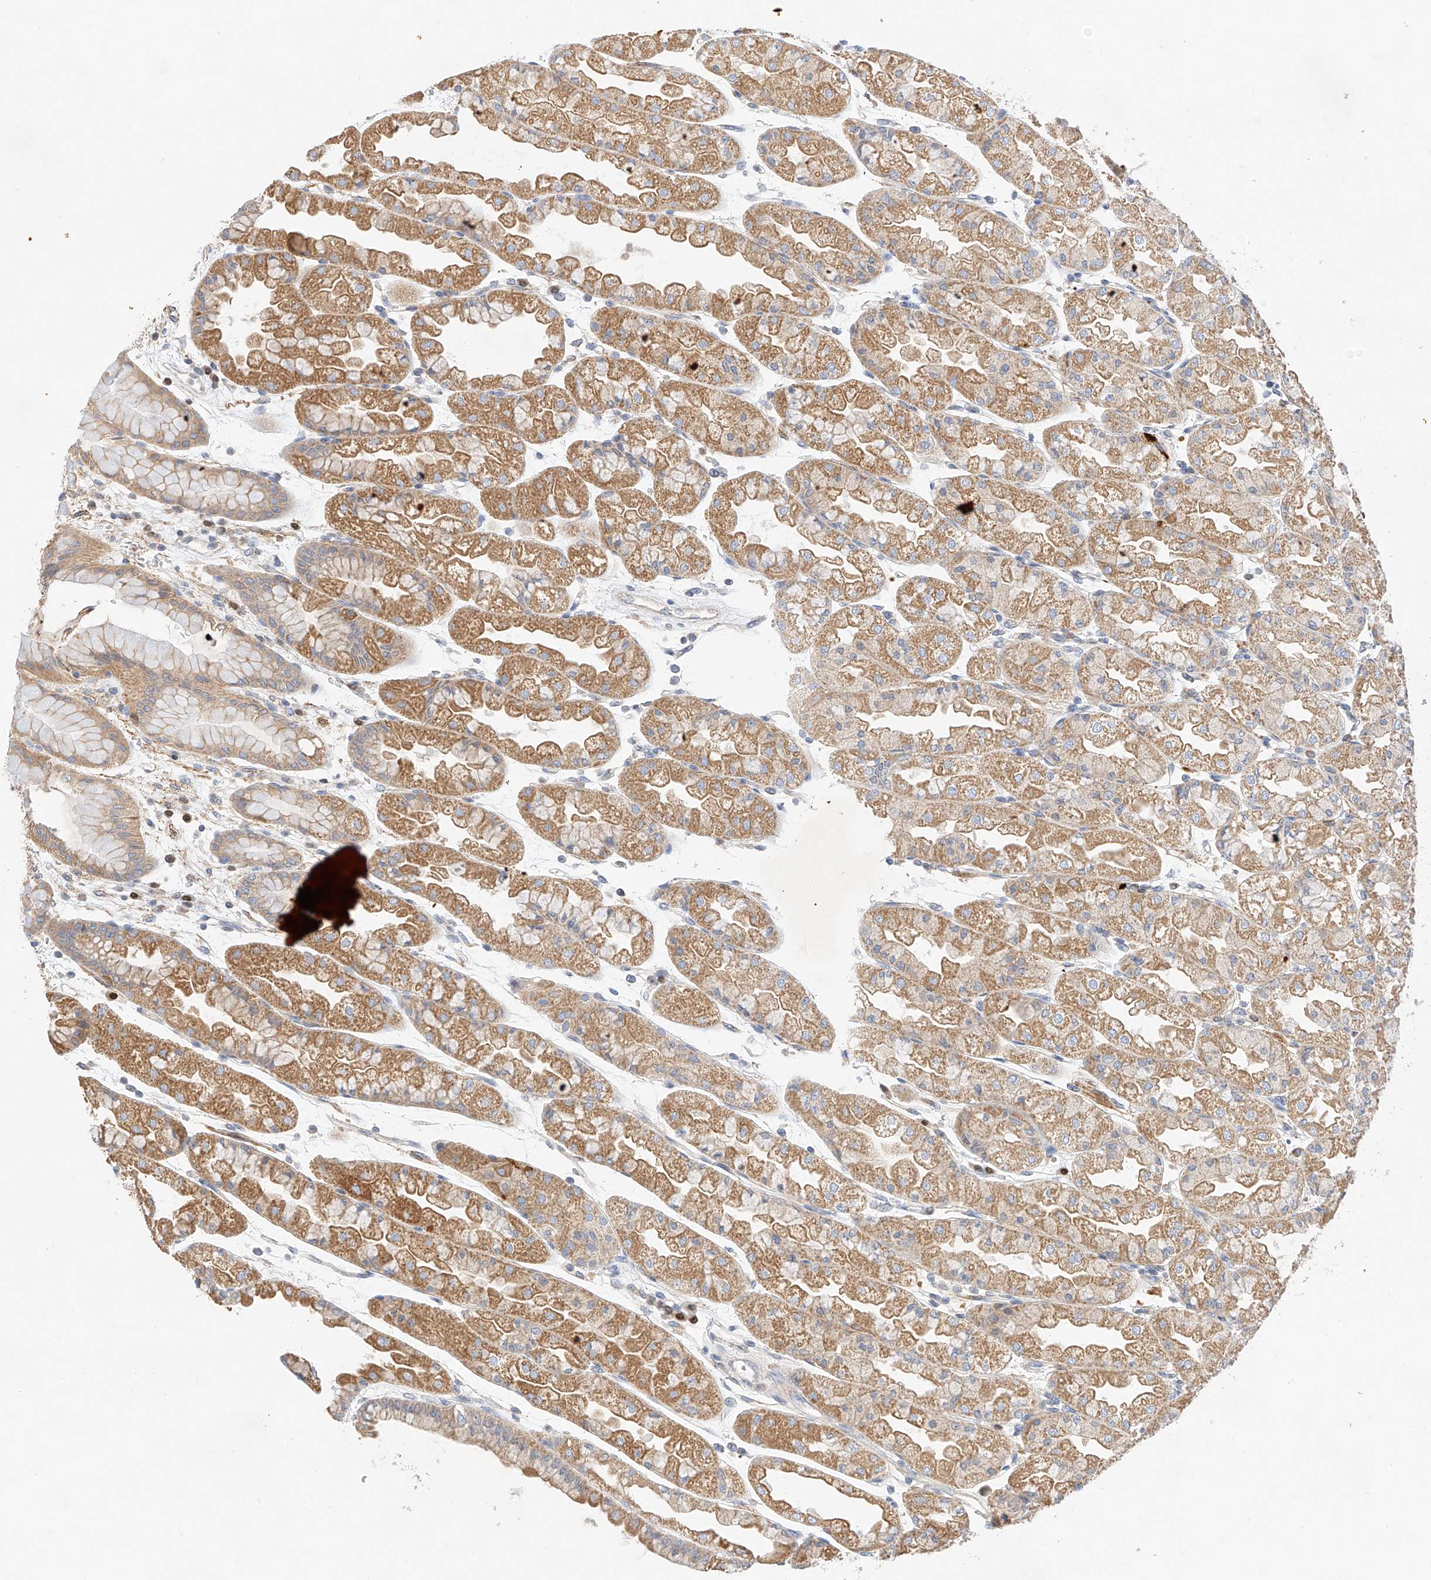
{"staining": {"intensity": "moderate", "quantity": ">75%", "location": "cytoplasmic/membranous"}, "tissue": "stomach", "cell_type": "Glandular cells", "image_type": "normal", "snomed": [{"axis": "morphology", "description": "Normal tissue, NOS"}, {"axis": "topography", "description": "Stomach, upper"}], "caption": "Glandular cells display medium levels of moderate cytoplasmic/membranous staining in about >75% of cells in benign human stomach. (DAB = brown stain, brightfield microscopy at high magnification).", "gene": "C6orf118", "patient": {"sex": "male", "age": 47}}